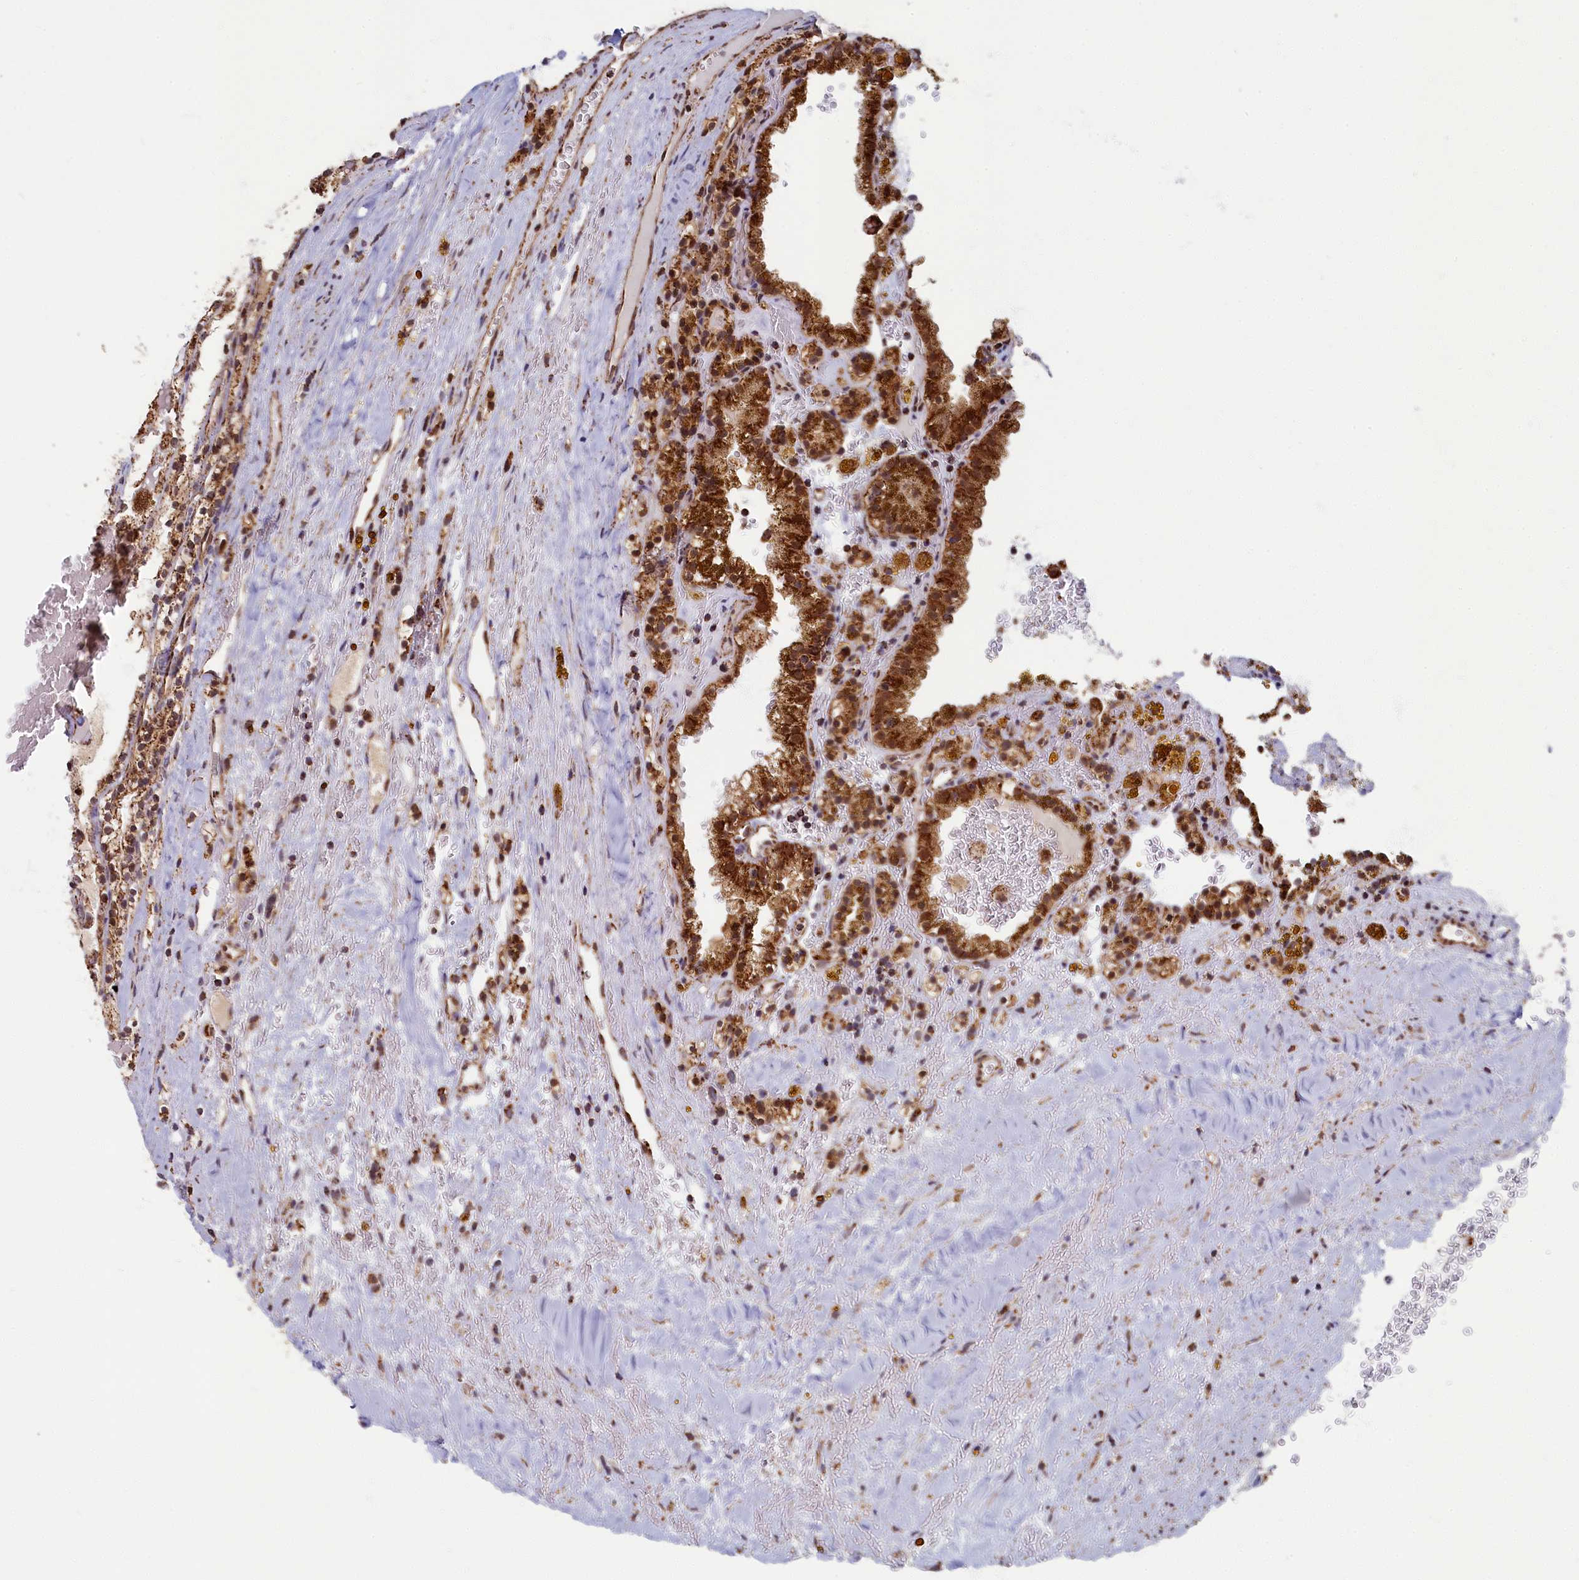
{"staining": {"intensity": "strong", "quantity": ">75%", "location": "cytoplasmic/membranous"}, "tissue": "renal cancer", "cell_type": "Tumor cells", "image_type": "cancer", "snomed": [{"axis": "morphology", "description": "Adenocarcinoma, NOS"}, {"axis": "topography", "description": "Kidney"}], "caption": "Immunohistochemistry of adenocarcinoma (renal) shows high levels of strong cytoplasmic/membranous positivity in approximately >75% of tumor cells.", "gene": "SPR", "patient": {"sex": "female", "age": 56}}